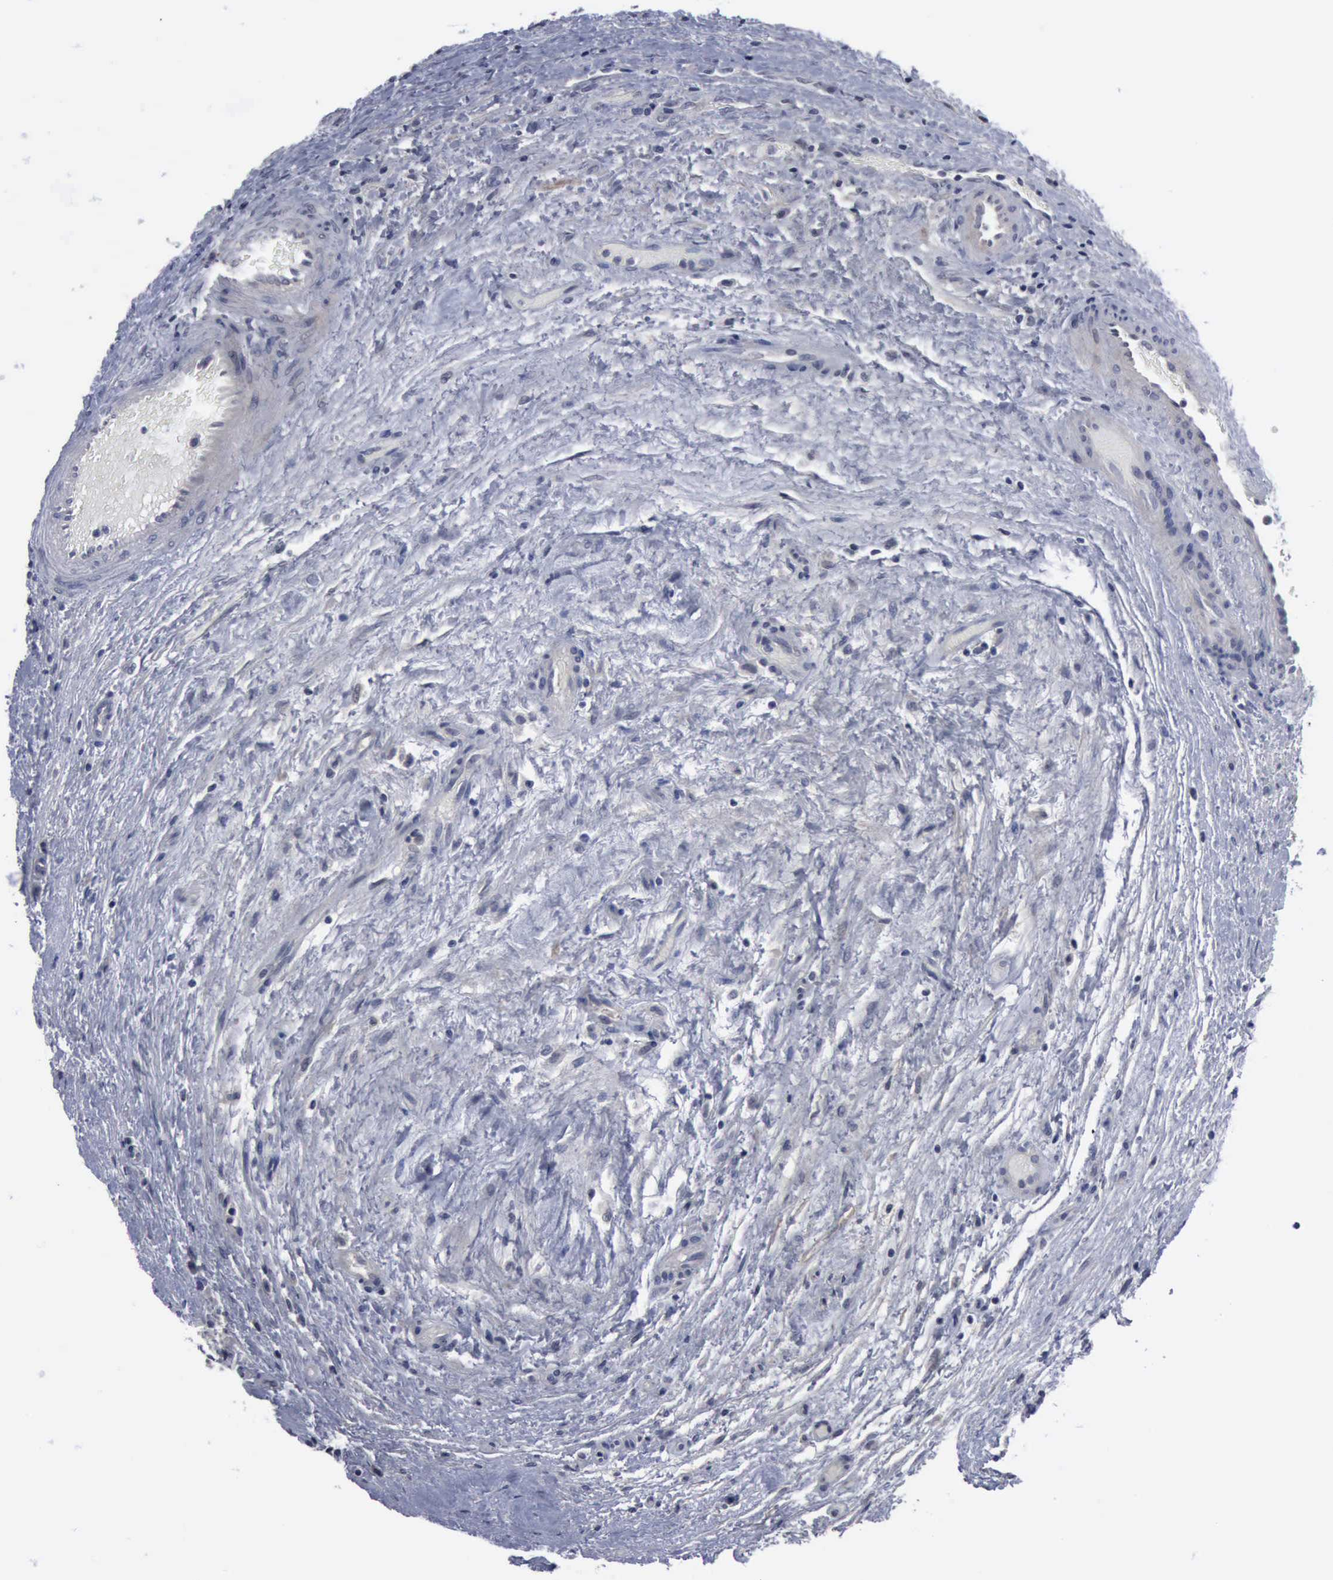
{"staining": {"intensity": "negative", "quantity": "none", "location": "none"}, "tissue": "testis cancer", "cell_type": "Tumor cells", "image_type": "cancer", "snomed": [{"axis": "morphology", "description": "Seminoma, NOS"}, {"axis": "topography", "description": "Testis"}], "caption": "DAB immunohistochemical staining of testis seminoma displays no significant expression in tumor cells.", "gene": "MYO18B", "patient": {"sex": "male", "age": 43}}